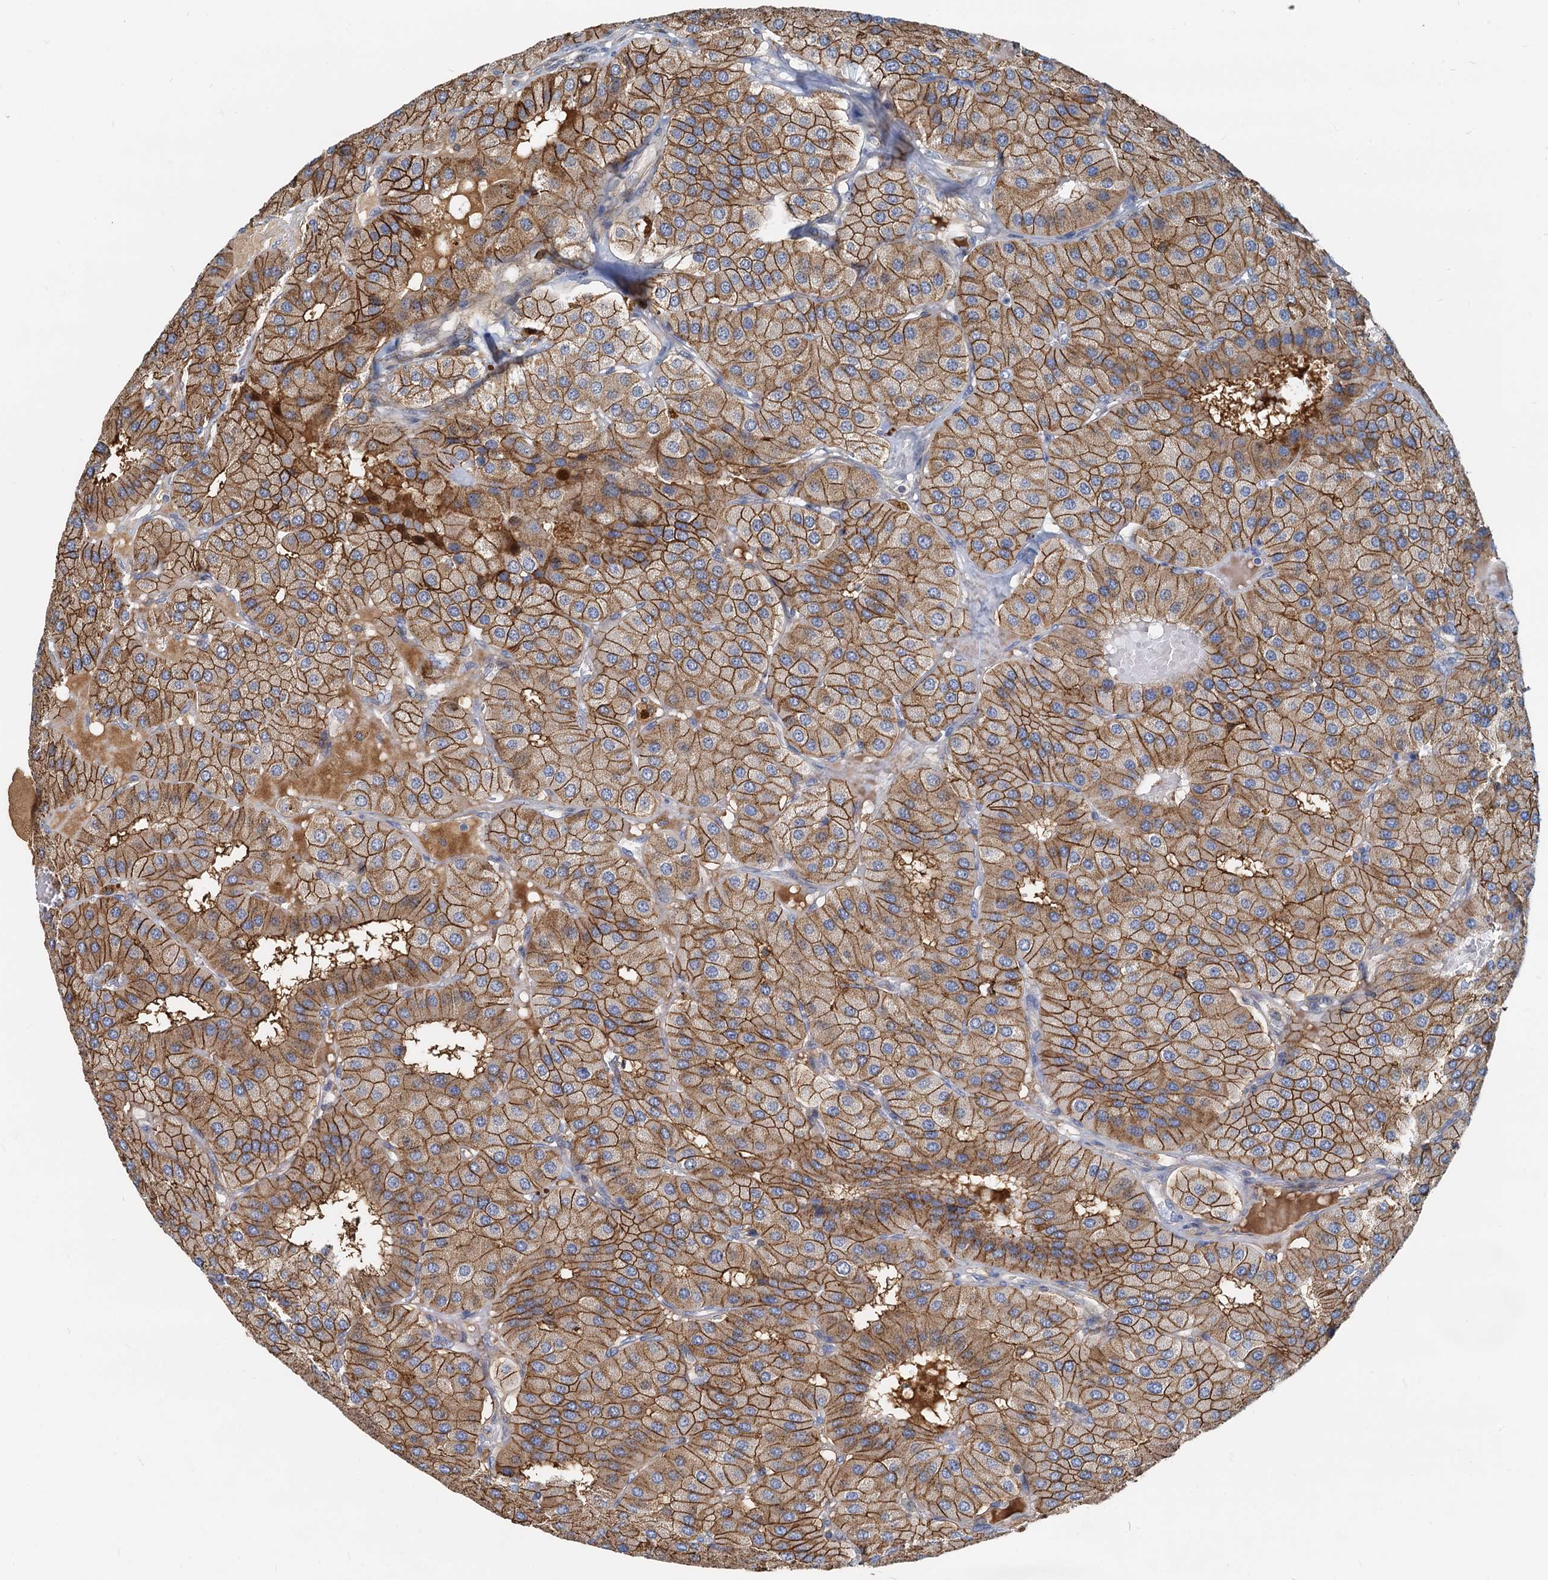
{"staining": {"intensity": "moderate", "quantity": ">75%", "location": "cytoplasmic/membranous"}, "tissue": "parathyroid gland", "cell_type": "Glandular cells", "image_type": "normal", "snomed": [{"axis": "morphology", "description": "Normal tissue, NOS"}, {"axis": "morphology", "description": "Adenoma, NOS"}, {"axis": "topography", "description": "Parathyroid gland"}], "caption": "Protein analysis of benign parathyroid gland reveals moderate cytoplasmic/membranous expression in approximately >75% of glandular cells.", "gene": "LNX2", "patient": {"sex": "female", "age": 86}}